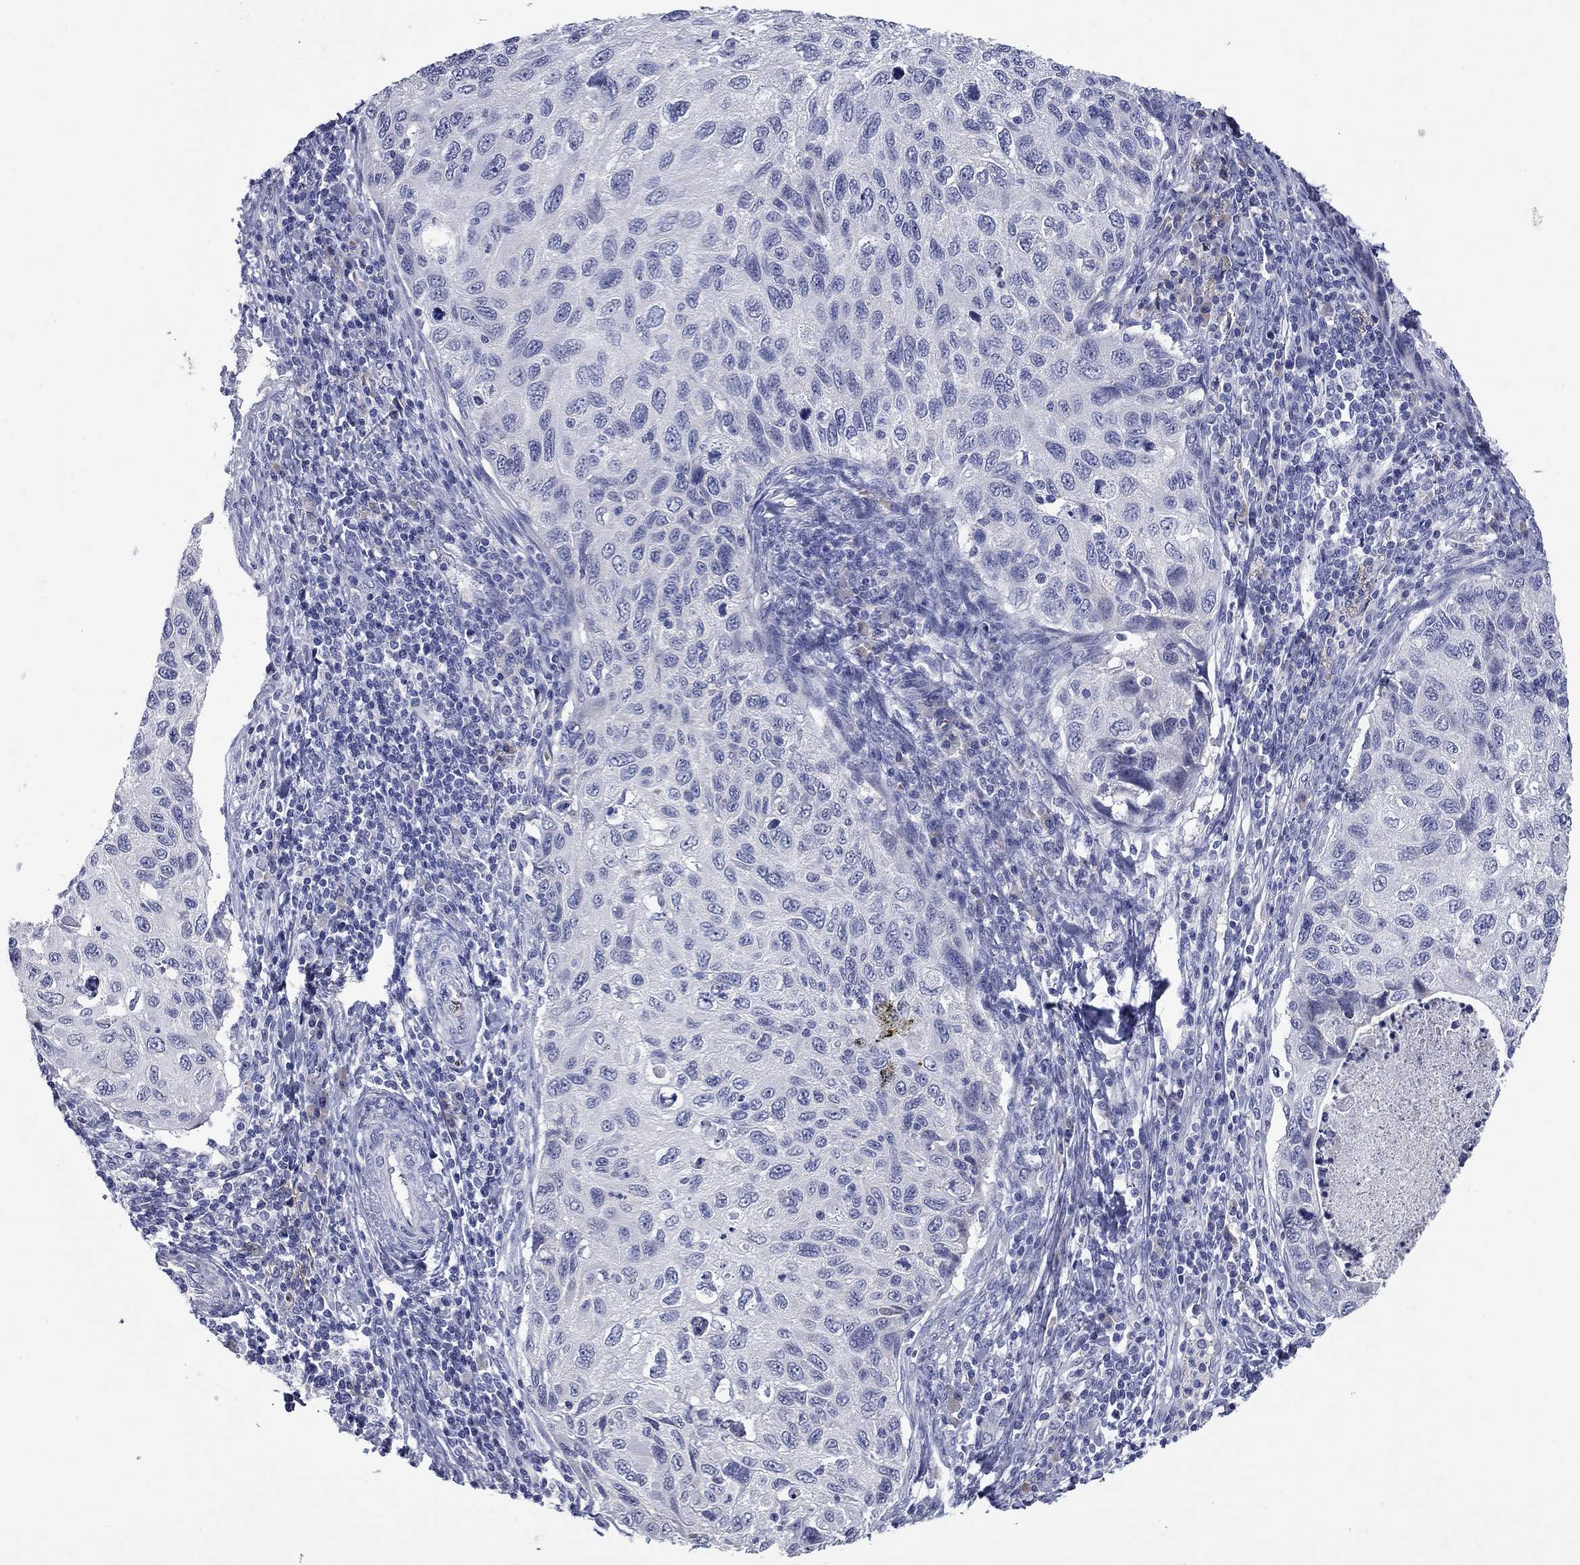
{"staining": {"intensity": "negative", "quantity": "none", "location": "none"}, "tissue": "cervical cancer", "cell_type": "Tumor cells", "image_type": "cancer", "snomed": [{"axis": "morphology", "description": "Squamous cell carcinoma, NOS"}, {"axis": "topography", "description": "Cervix"}], "caption": "DAB (3,3'-diaminobenzidine) immunohistochemical staining of human cervical cancer shows no significant expression in tumor cells. (DAB immunohistochemistry visualized using brightfield microscopy, high magnification).", "gene": "UNC119B", "patient": {"sex": "female", "age": 70}}